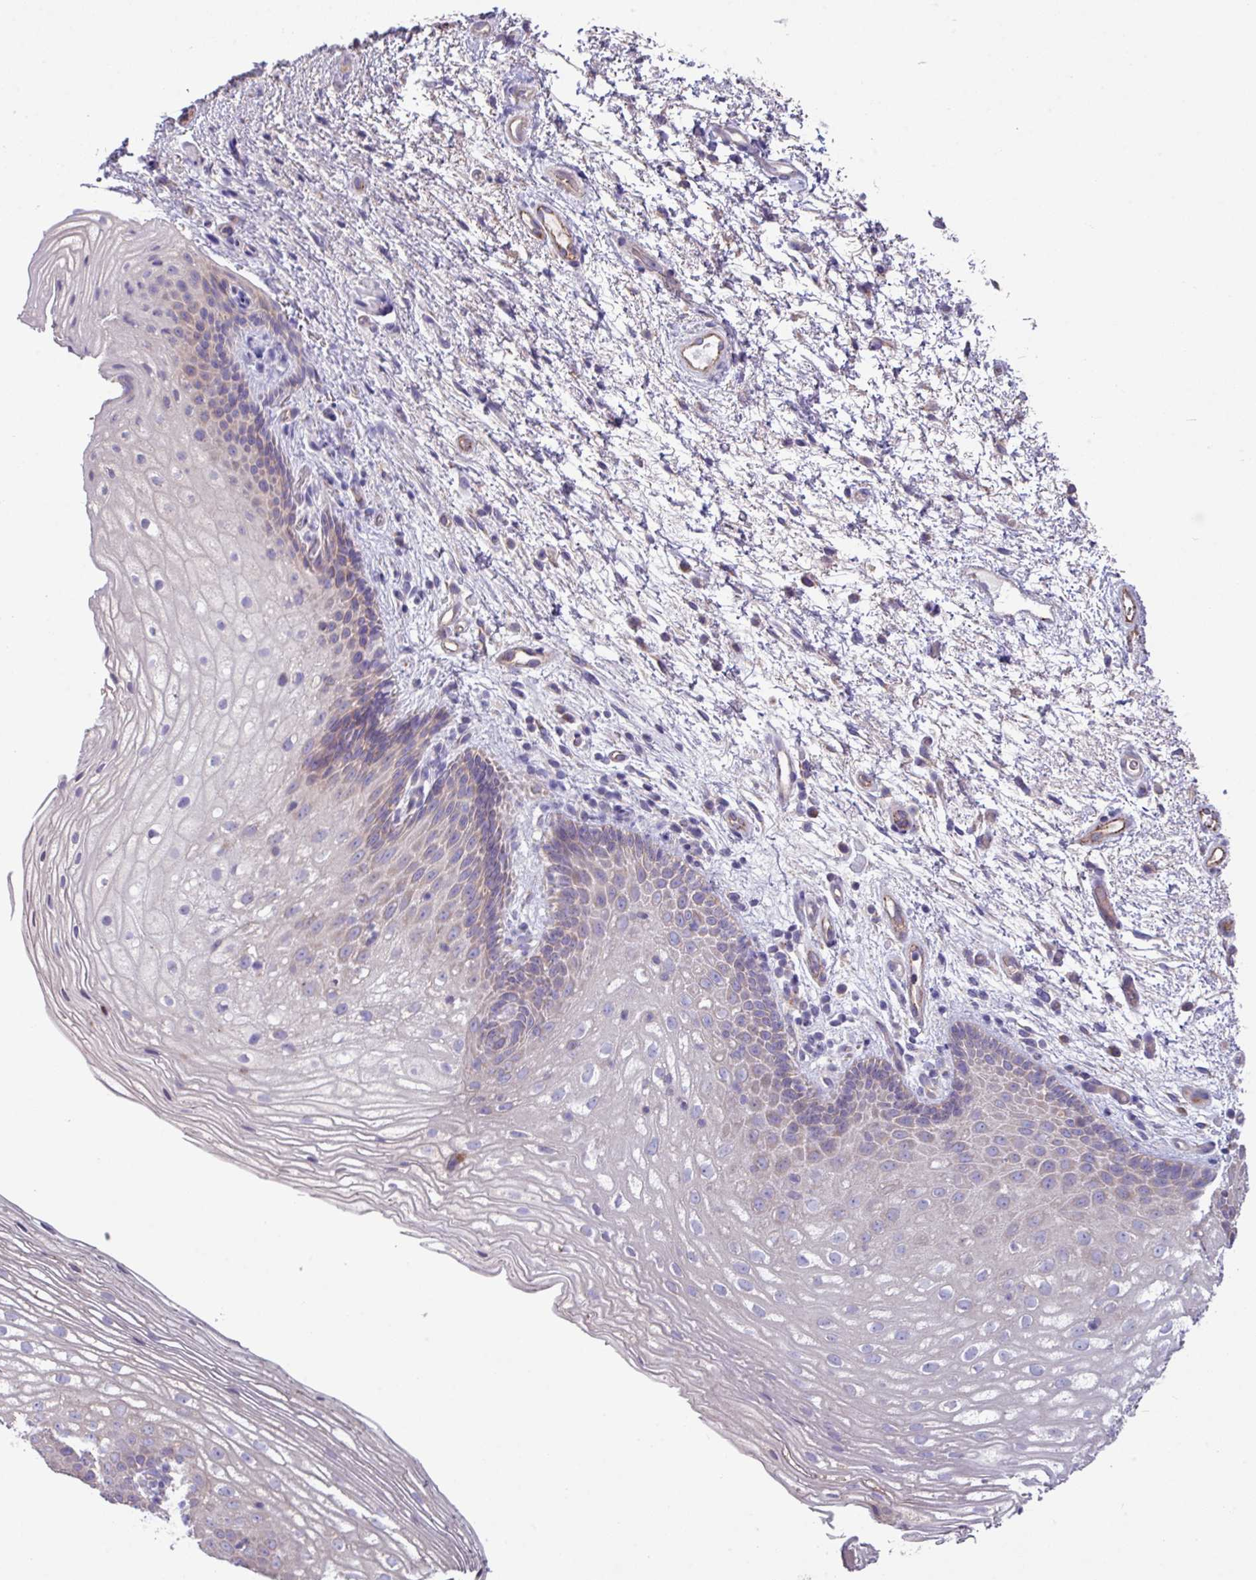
{"staining": {"intensity": "negative", "quantity": "none", "location": "none"}, "tissue": "vagina", "cell_type": "Squamous epithelial cells", "image_type": "normal", "snomed": [{"axis": "morphology", "description": "Normal tissue, NOS"}, {"axis": "topography", "description": "Vagina"}], "caption": "This is an IHC micrograph of benign vagina. There is no staining in squamous epithelial cells.", "gene": "PPM1J", "patient": {"sex": "female", "age": 47}}